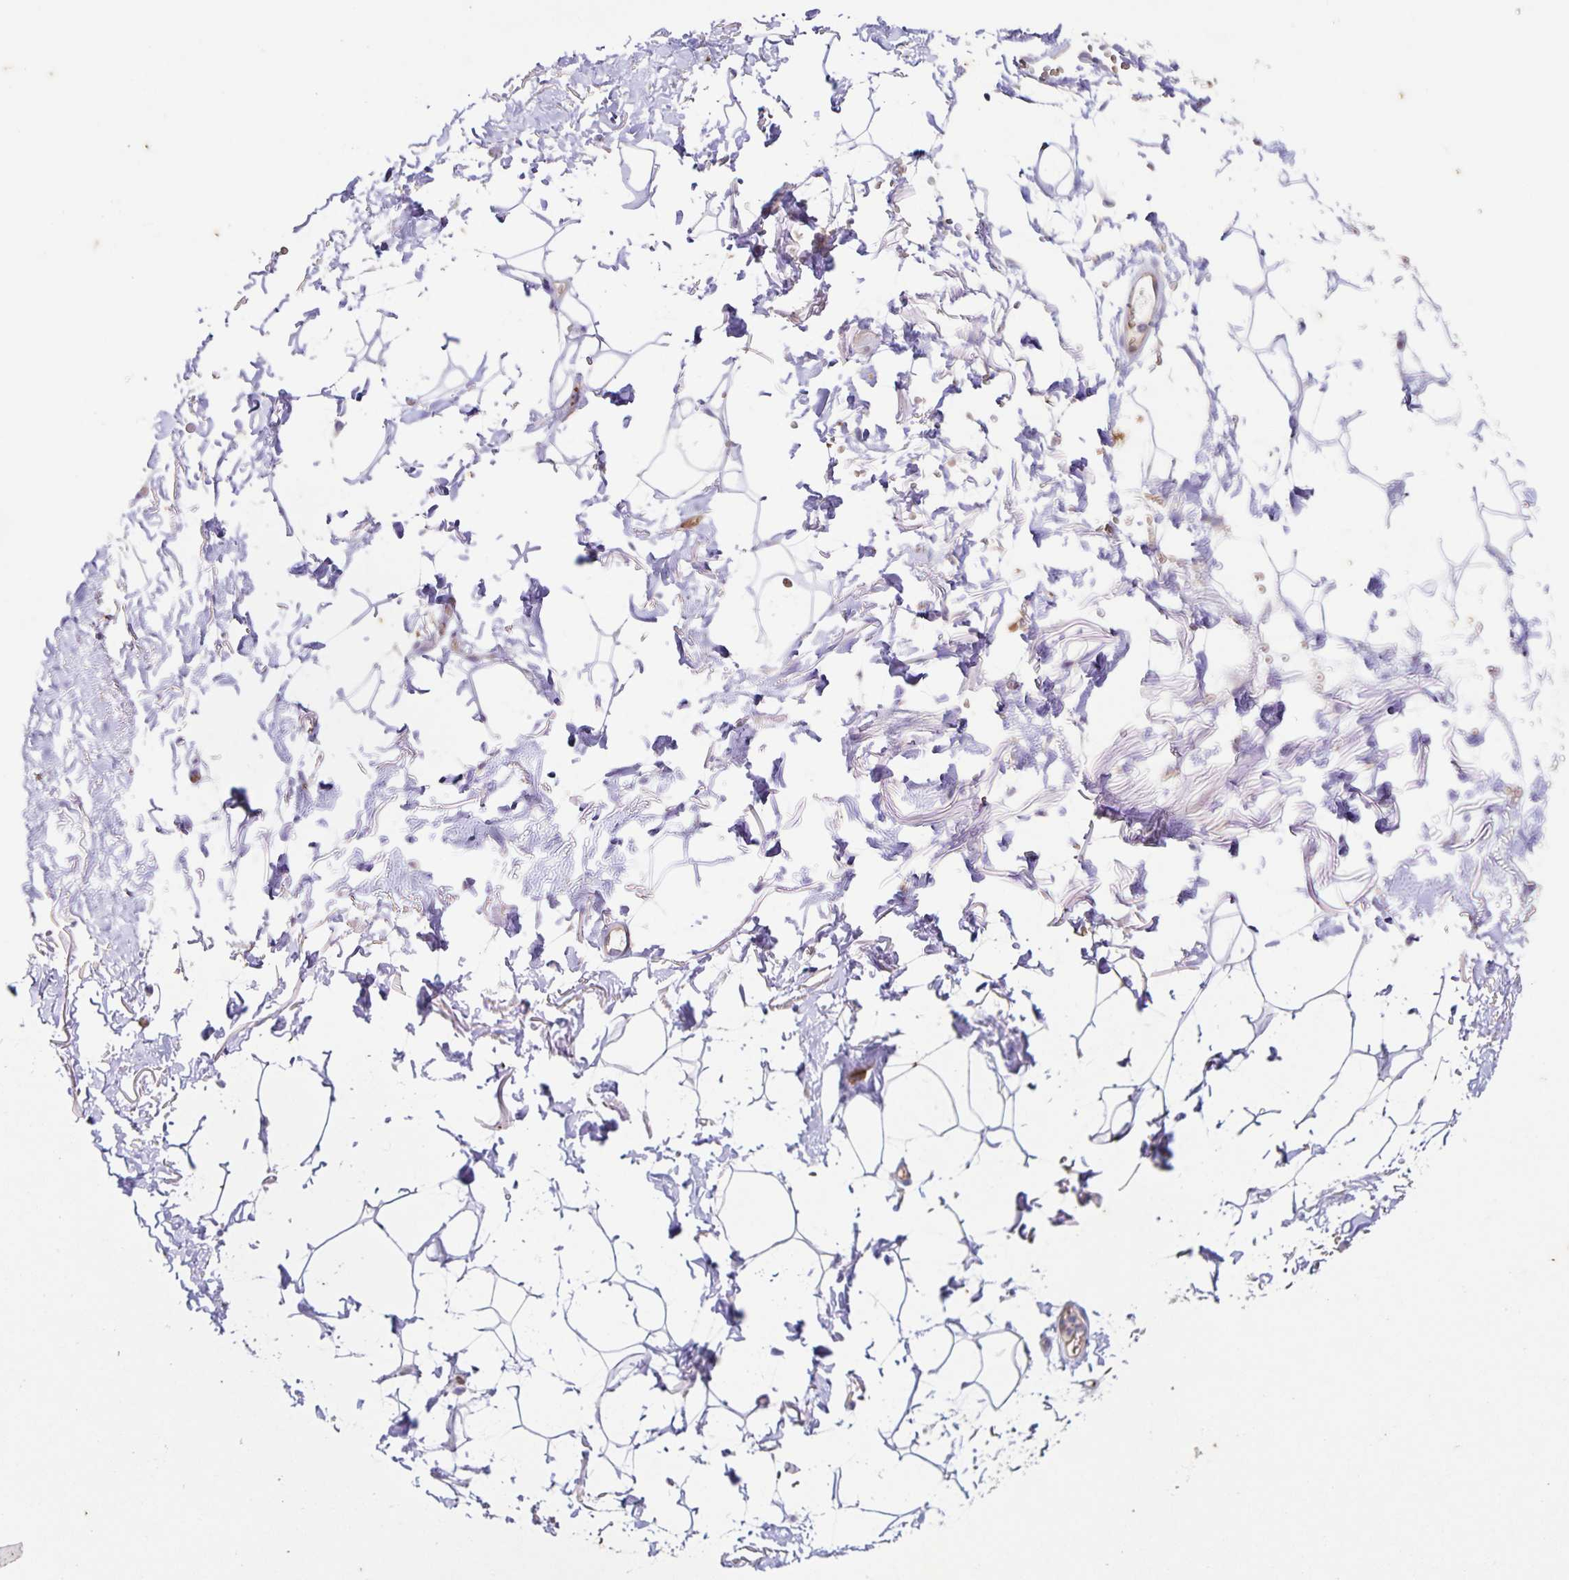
{"staining": {"intensity": "negative", "quantity": "none", "location": "none"}, "tissue": "adipose tissue", "cell_type": "Adipocytes", "image_type": "normal", "snomed": [{"axis": "morphology", "description": "Normal tissue, NOS"}, {"axis": "topography", "description": "Anal"}, {"axis": "topography", "description": "Peripheral nerve tissue"}], "caption": "Immunohistochemistry (IHC) of normal adipose tissue shows no expression in adipocytes.", "gene": "ITGA2", "patient": {"sex": "male", "age": 78}}